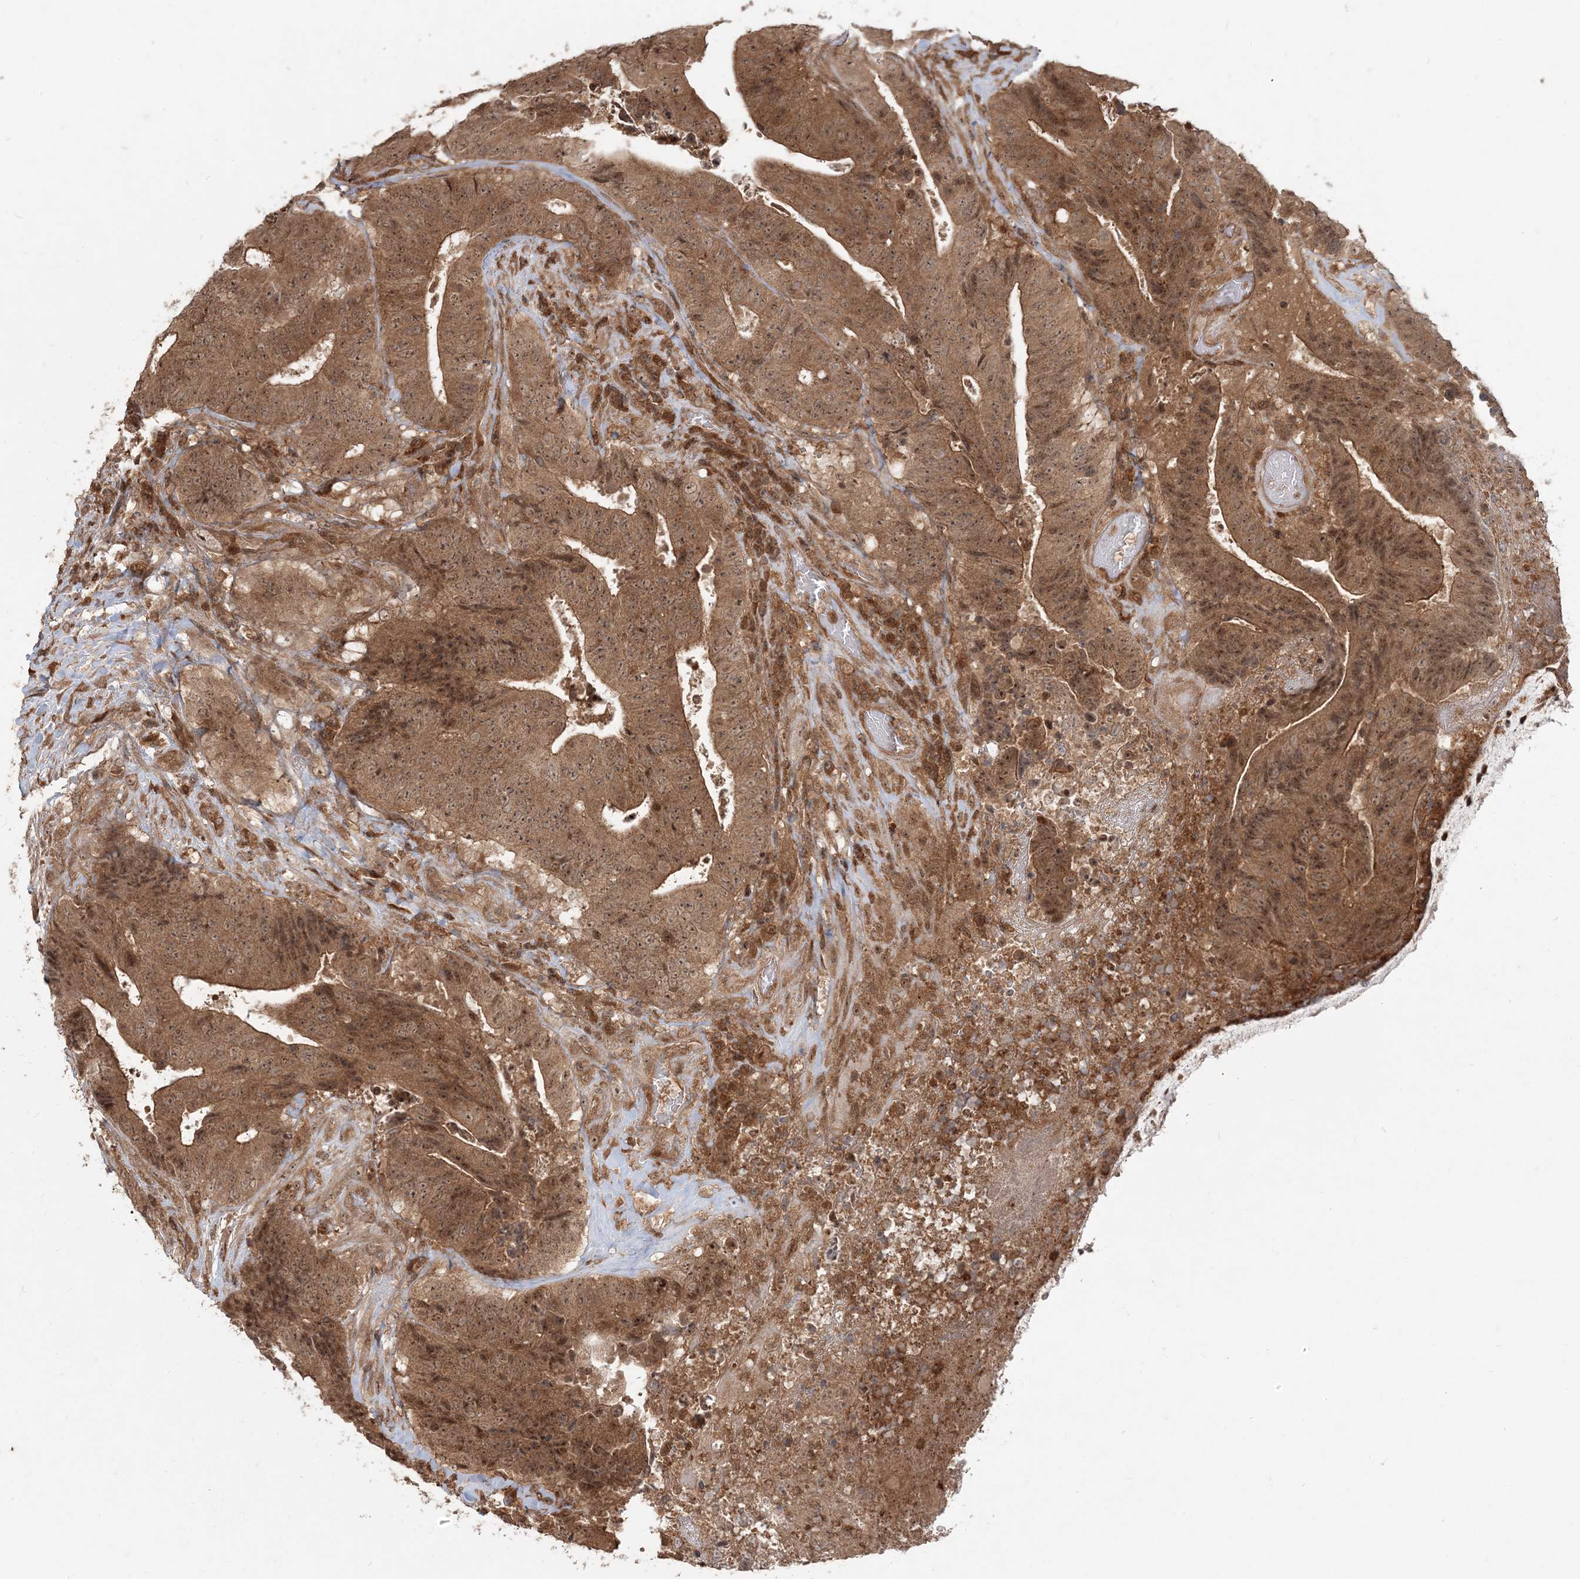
{"staining": {"intensity": "moderate", "quantity": ">75%", "location": "cytoplasmic/membranous,nuclear"}, "tissue": "colorectal cancer", "cell_type": "Tumor cells", "image_type": "cancer", "snomed": [{"axis": "morphology", "description": "Adenocarcinoma, NOS"}, {"axis": "topography", "description": "Rectum"}], "caption": "Immunohistochemical staining of human colorectal adenocarcinoma exhibits medium levels of moderate cytoplasmic/membranous and nuclear staining in approximately >75% of tumor cells.", "gene": "CAB39", "patient": {"sex": "male", "age": 72}}